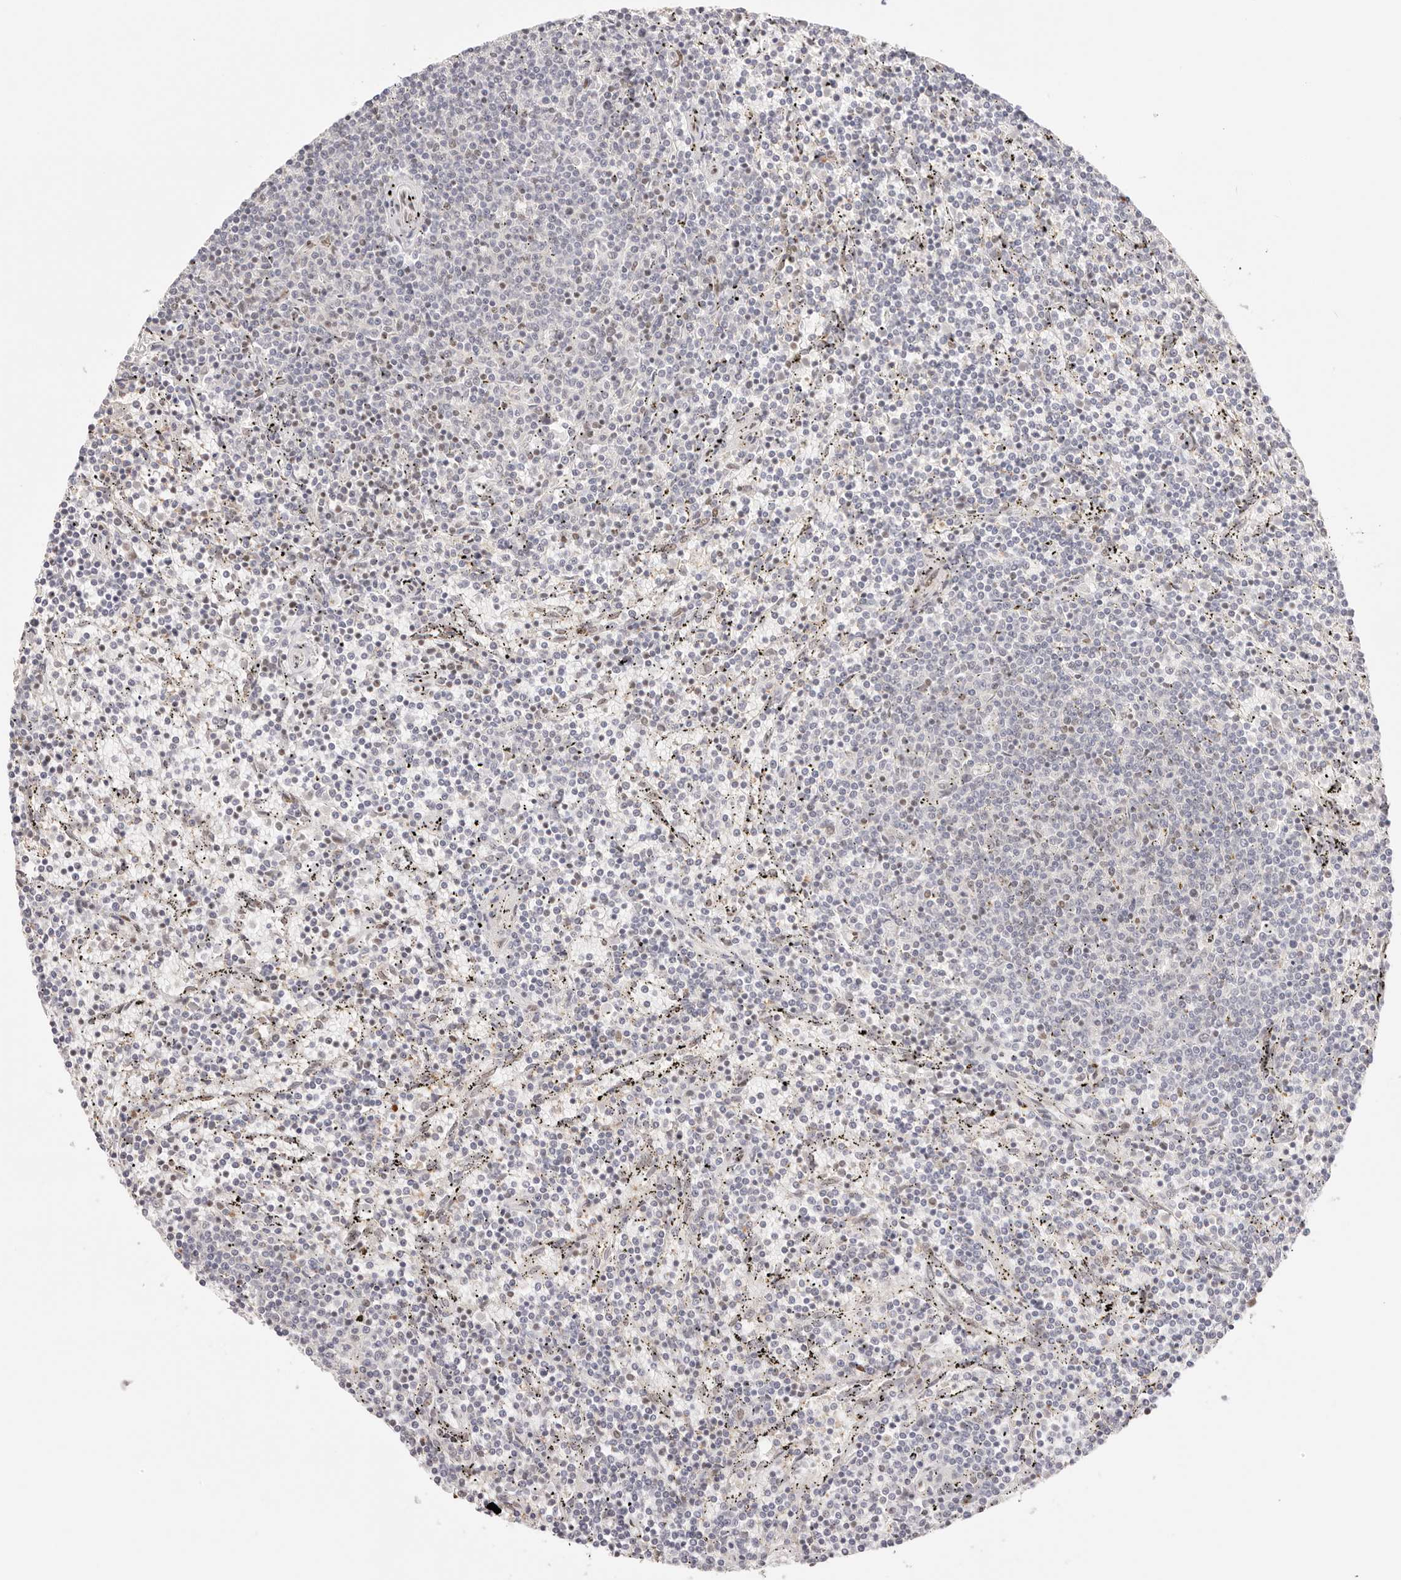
{"staining": {"intensity": "negative", "quantity": "none", "location": "none"}, "tissue": "lymphoma", "cell_type": "Tumor cells", "image_type": "cancer", "snomed": [{"axis": "morphology", "description": "Malignant lymphoma, non-Hodgkin's type, Low grade"}, {"axis": "topography", "description": "Spleen"}], "caption": "There is no significant positivity in tumor cells of lymphoma.", "gene": "RFC3", "patient": {"sex": "female", "age": 50}}